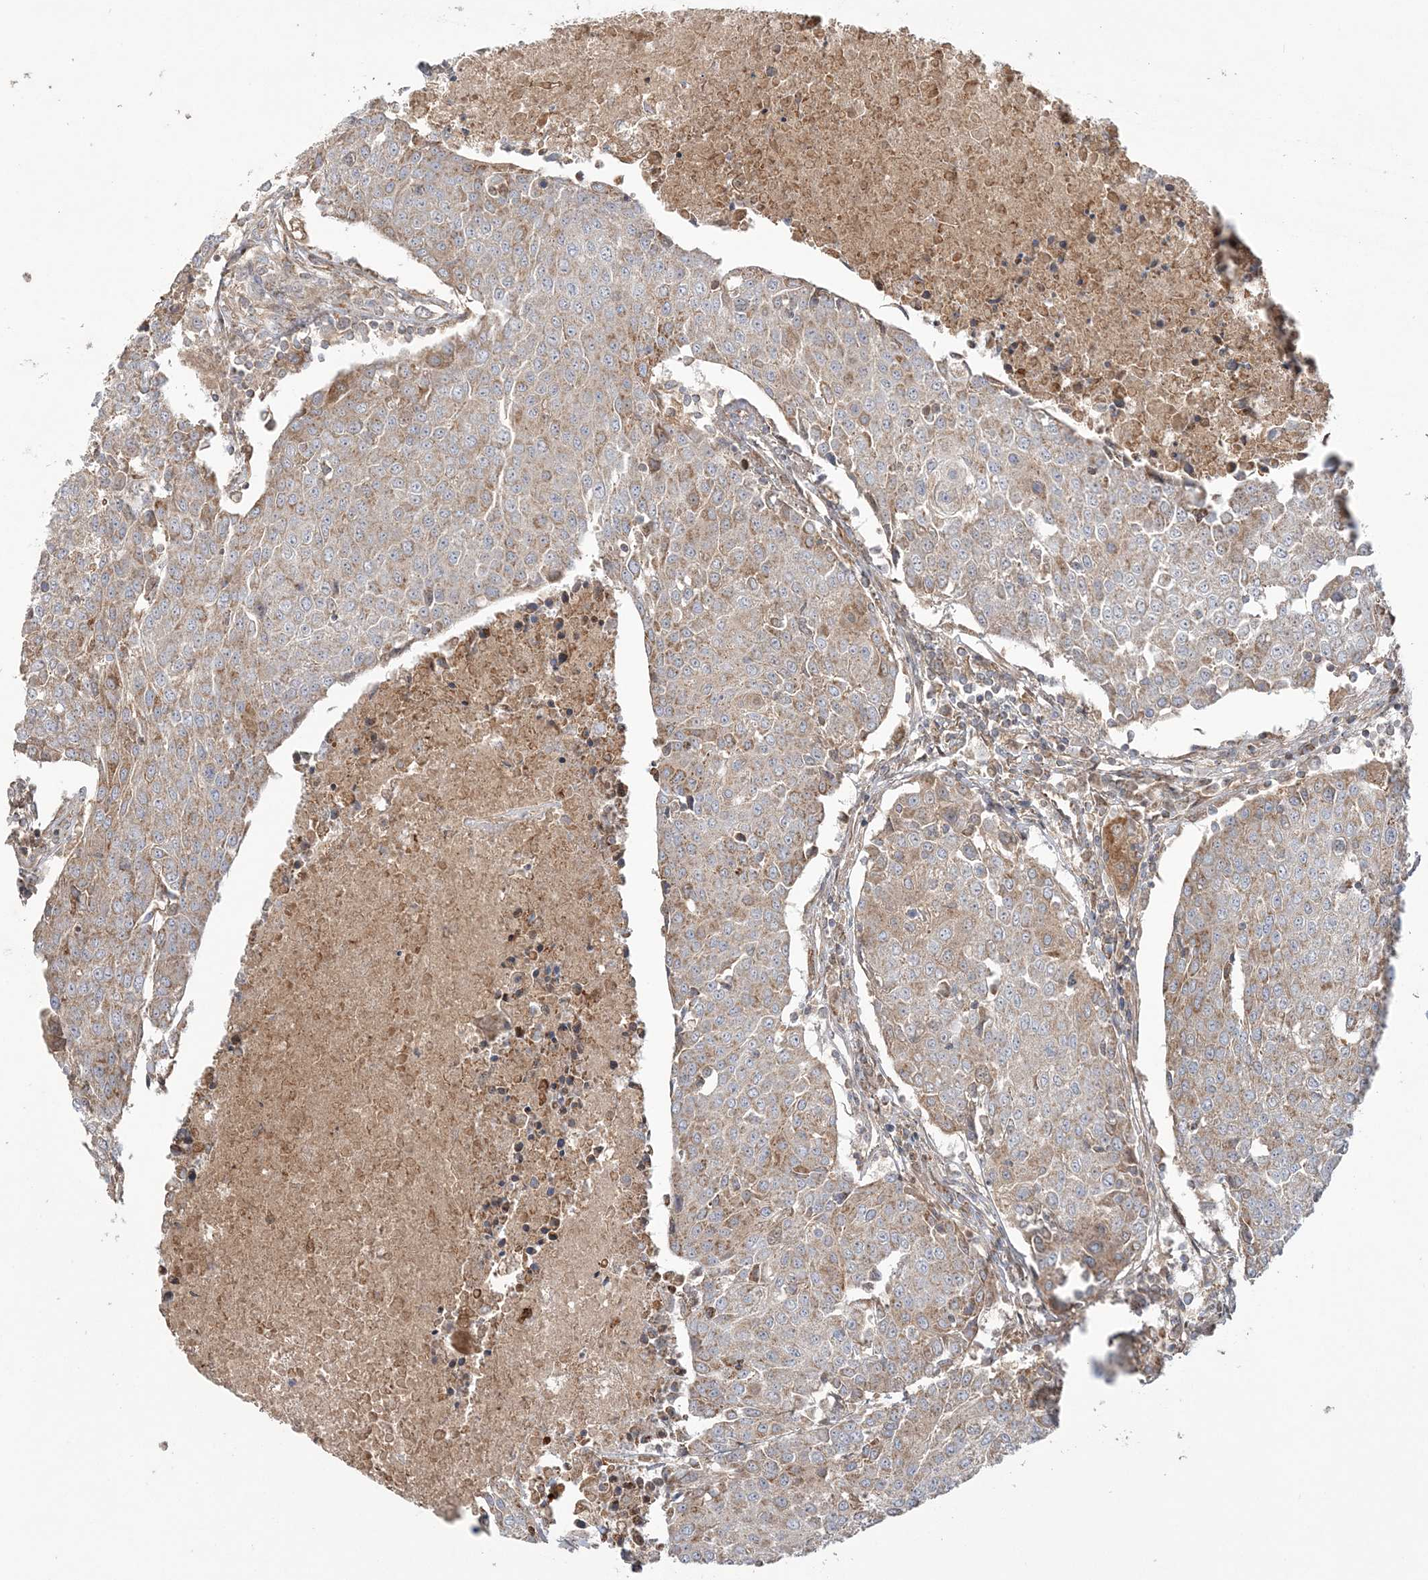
{"staining": {"intensity": "weak", "quantity": ">75%", "location": "cytoplasmic/membranous"}, "tissue": "urothelial cancer", "cell_type": "Tumor cells", "image_type": "cancer", "snomed": [{"axis": "morphology", "description": "Urothelial carcinoma, High grade"}, {"axis": "topography", "description": "Urinary bladder"}], "caption": "Urothelial carcinoma (high-grade) tissue reveals weak cytoplasmic/membranous staining in approximately >75% of tumor cells, visualized by immunohistochemistry.", "gene": "SCLT1", "patient": {"sex": "female", "age": 85}}